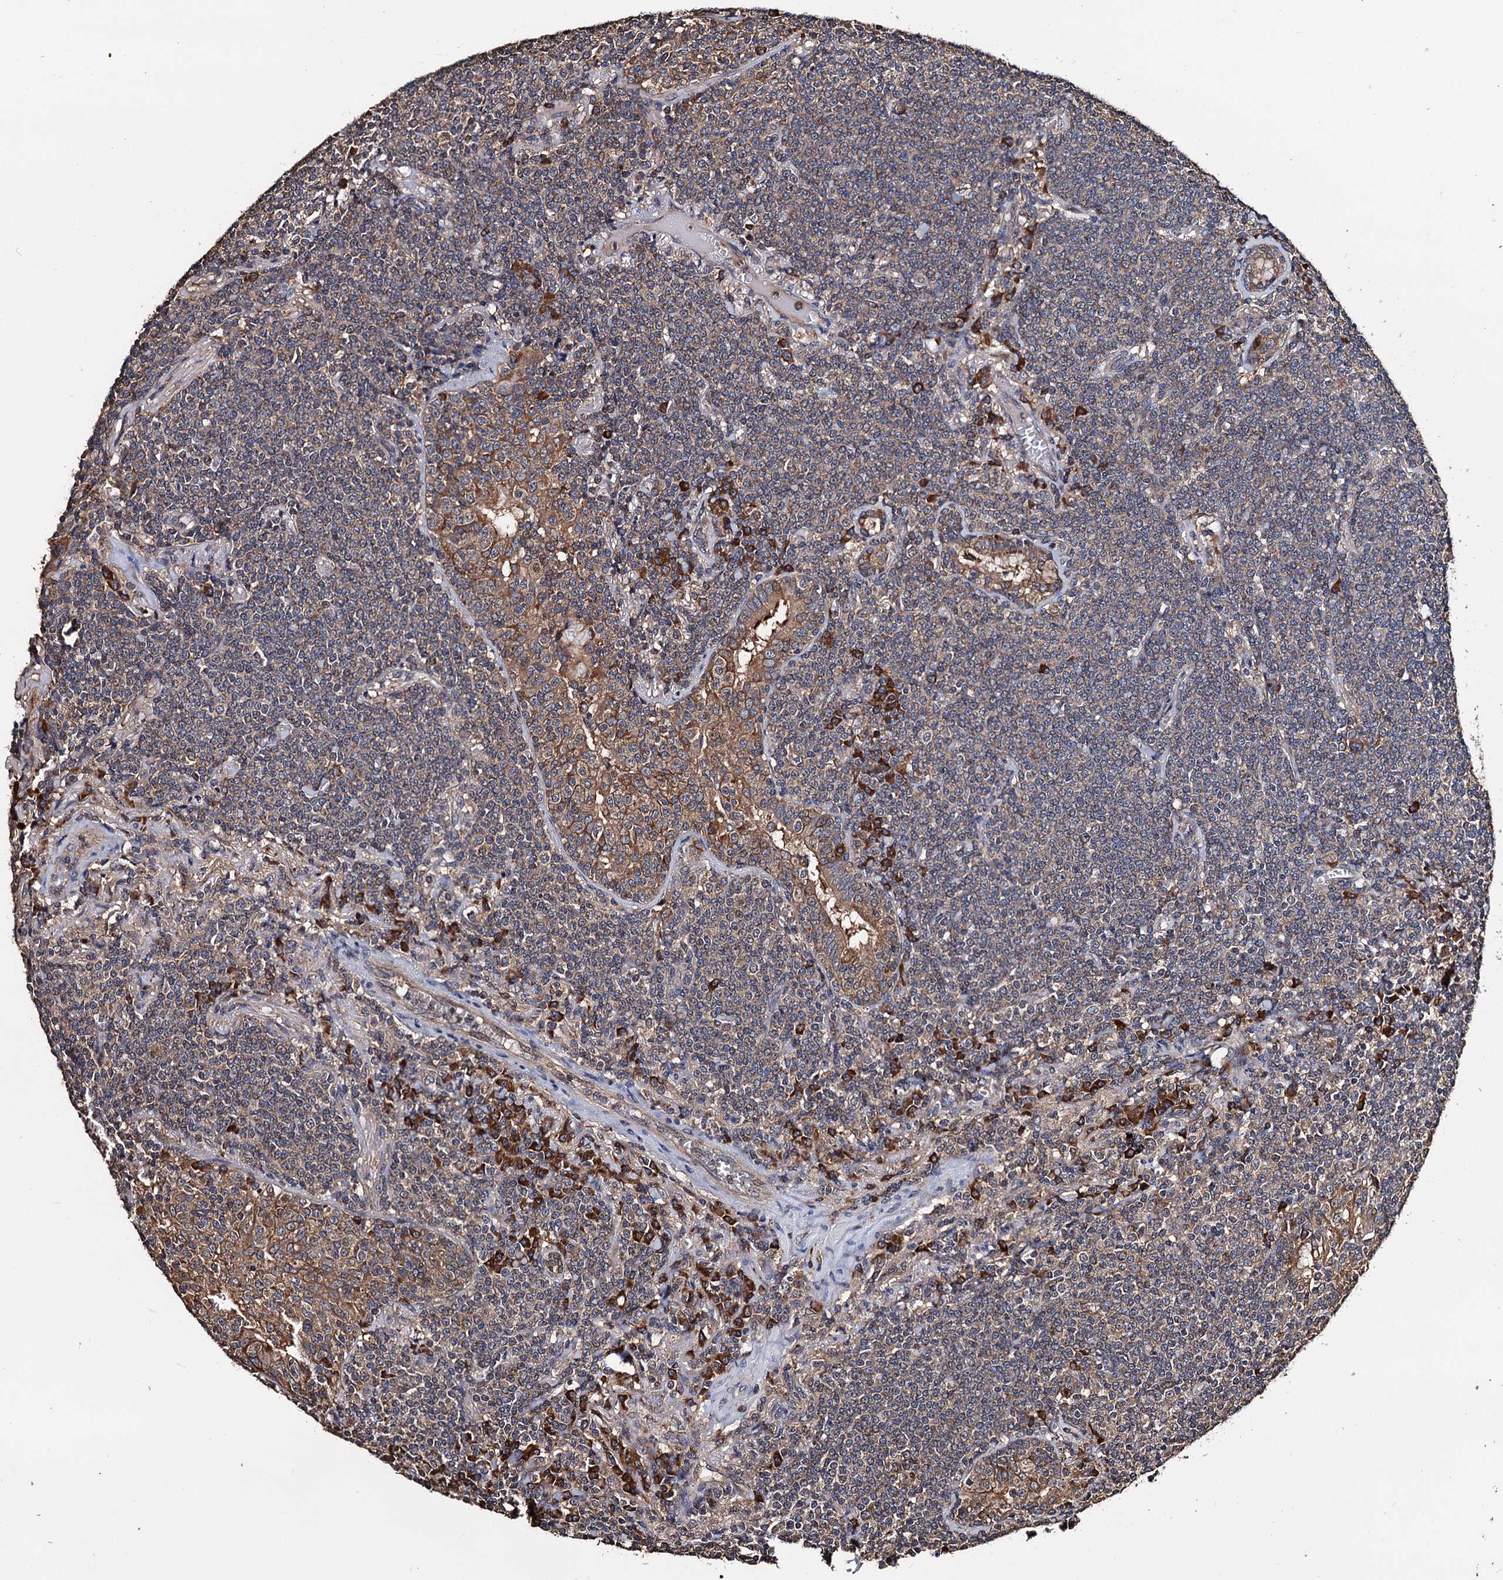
{"staining": {"intensity": "weak", "quantity": "25%-75%", "location": "cytoplasmic/membranous"}, "tissue": "lymphoma", "cell_type": "Tumor cells", "image_type": "cancer", "snomed": [{"axis": "morphology", "description": "Malignant lymphoma, non-Hodgkin's type, Low grade"}, {"axis": "topography", "description": "Lung"}], "caption": "This is an image of immunohistochemistry staining of malignant lymphoma, non-Hodgkin's type (low-grade), which shows weak positivity in the cytoplasmic/membranous of tumor cells.", "gene": "RGS11", "patient": {"sex": "female", "age": 71}}